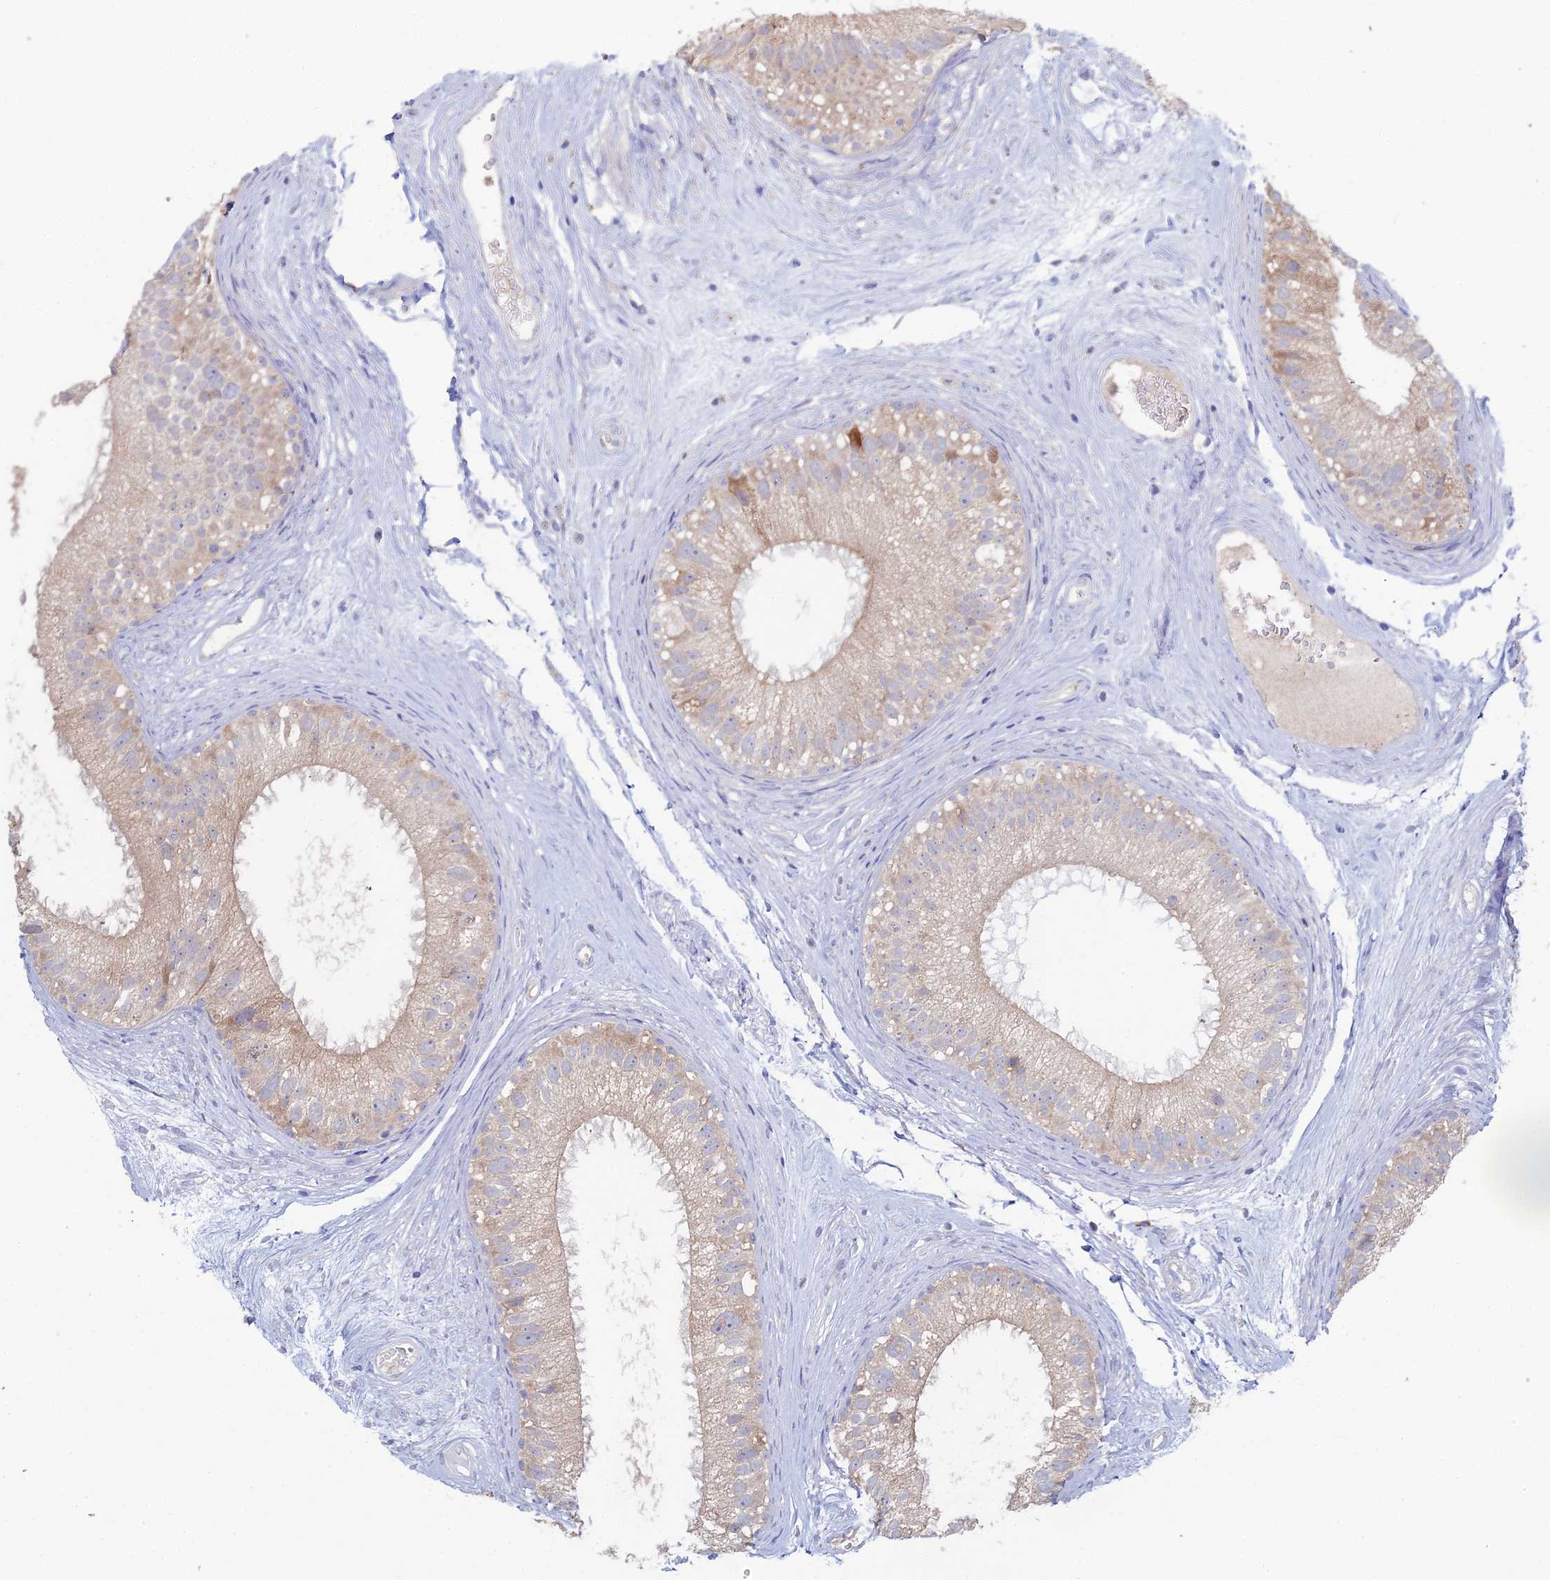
{"staining": {"intensity": "weak", "quantity": "25%-75%", "location": "cytoplasmic/membranous"}, "tissue": "epididymis", "cell_type": "Glandular cells", "image_type": "normal", "snomed": [{"axis": "morphology", "description": "Normal tissue, NOS"}, {"axis": "topography", "description": "Epididymis"}], "caption": "The photomicrograph demonstrates immunohistochemical staining of unremarkable epididymis. There is weak cytoplasmic/membranous staining is appreciated in approximately 25%-75% of glandular cells. (DAB IHC, brown staining for protein, blue staining for nuclei).", "gene": "TRAPPC6A", "patient": {"sex": "male", "age": 77}}